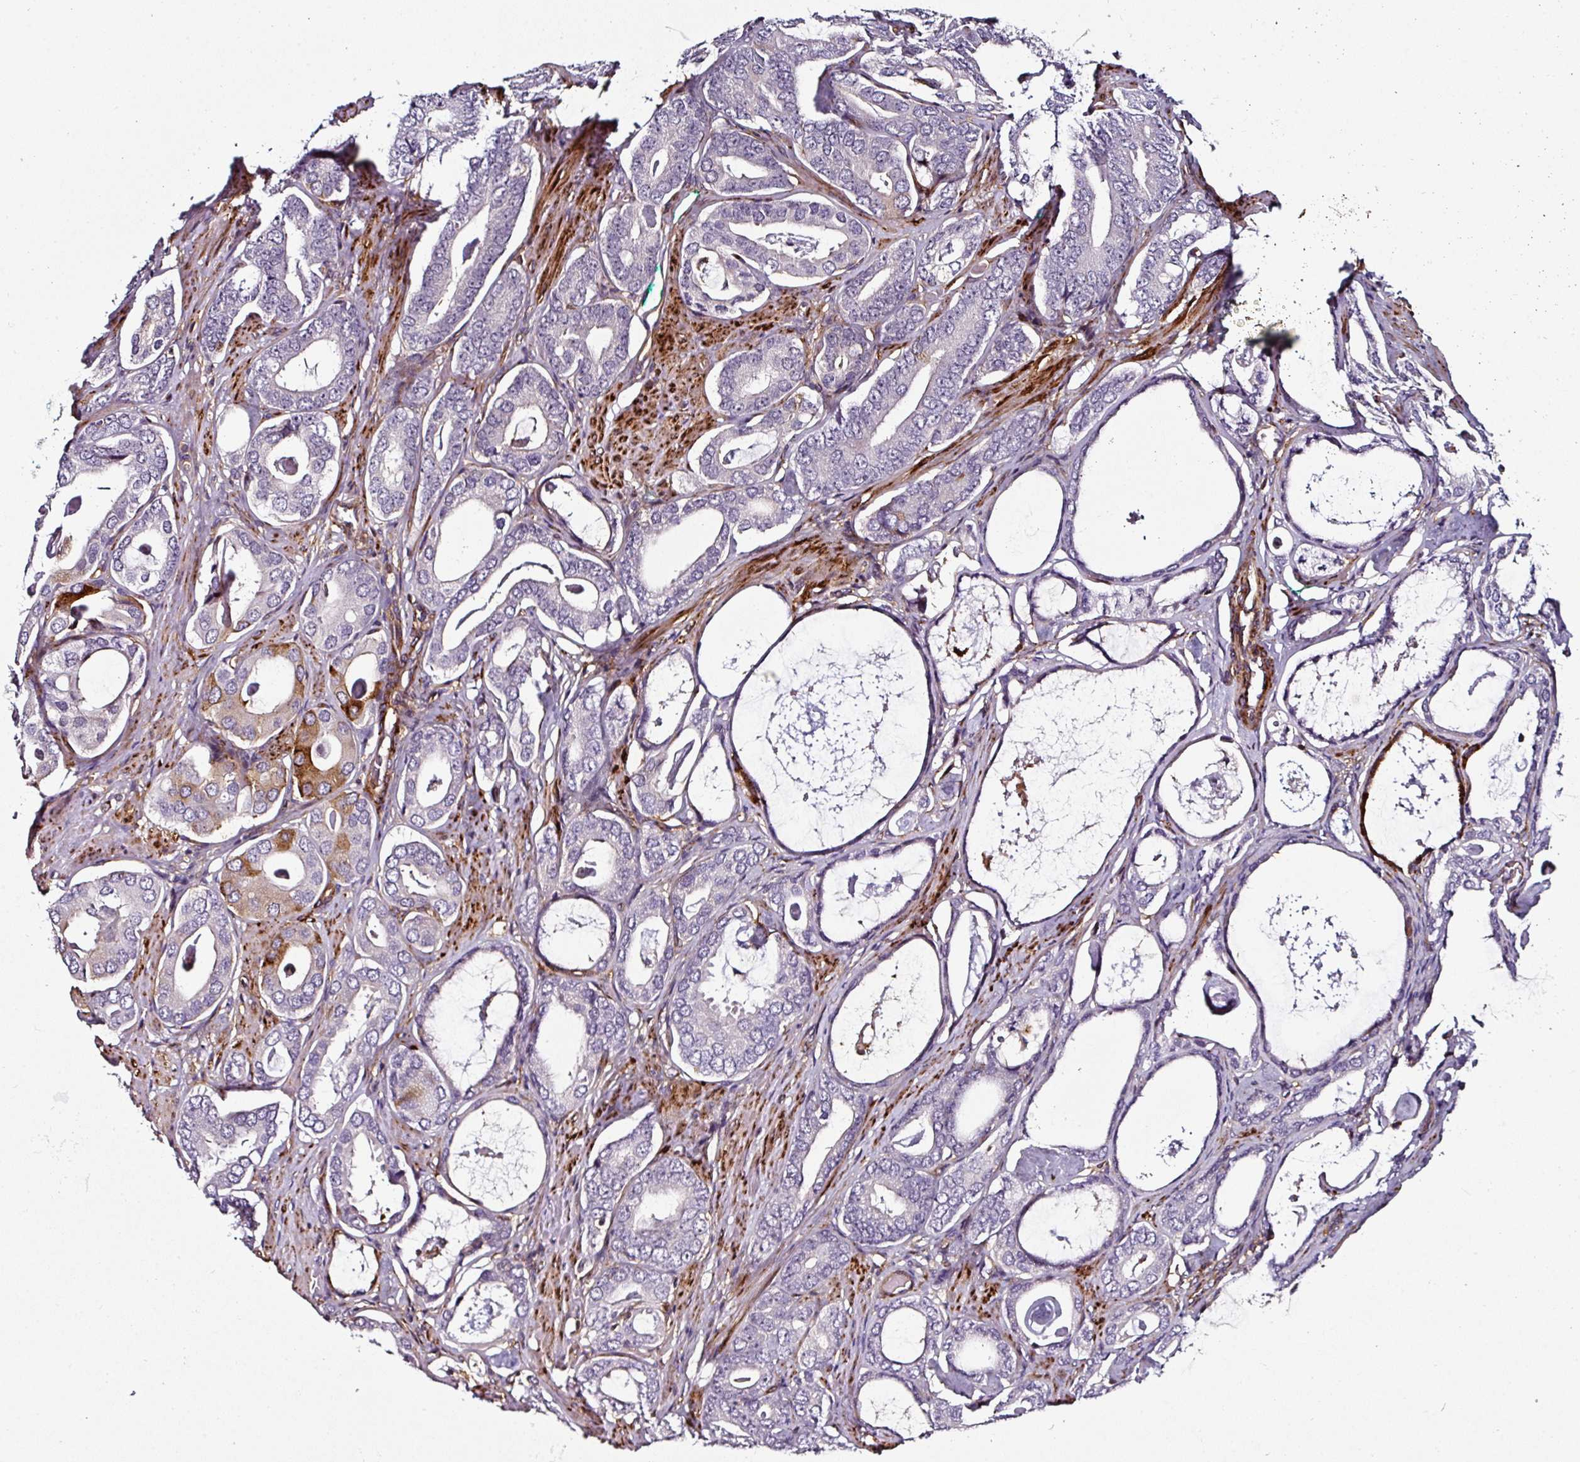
{"staining": {"intensity": "moderate", "quantity": "<25%", "location": "cytoplasmic/membranous"}, "tissue": "prostate cancer", "cell_type": "Tumor cells", "image_type": "cancer", "snomed": [{"axis": "morphology", "description": "Adenocarcinoma, Low grade"}, {"axis": "topography", "description": "Prostate"}], "caption": "Protein expression analysis of prostate cancer displays moderate cytoplasmic/membranous expression in about <25% of tumor cells.", "gene": "BEND5", "patient": {"sex": "male", "age": 71}}